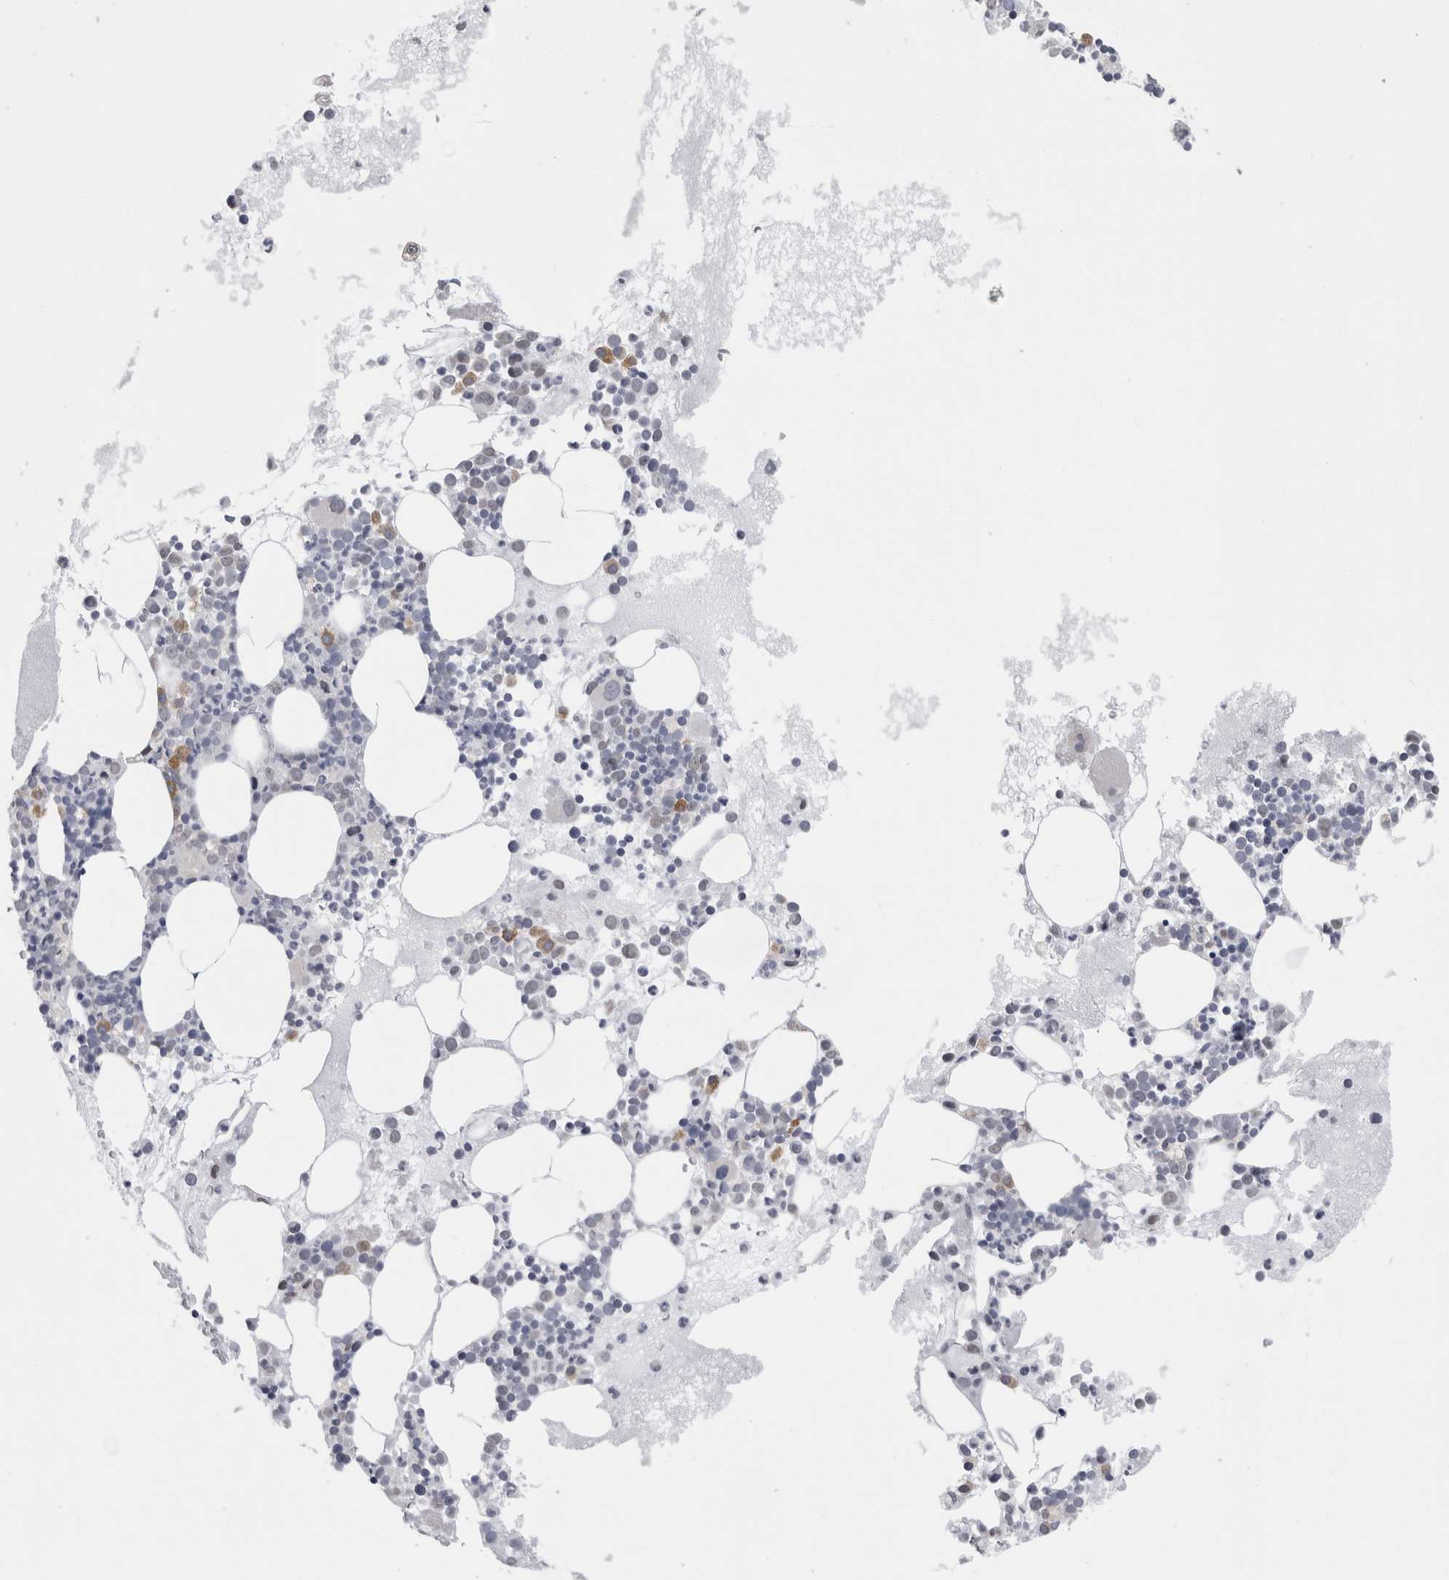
{"staining": {"intensity": "negative", "quantity": "none", "location": "none"}, "tissue": "bone marrow", "cell_type": "Hematopoietic cells", "image_type": "normal", "snomed": [{"axis": "morphology", "description": "Normal tissue, NOS"}, {"axis": "morphology", "description": "Inflammation, NOS"}, {"axis": "topography", "description": "Bone marrow"}], "caption": "A micrograph of bone marrow stained for a protein reveals no brown staining in hematopoietic cells. (DAB immunohistochemistry with hematoxylin counter stain).", "gene": "TMEM242", "patient": {"sex": "female", "age": 45}}